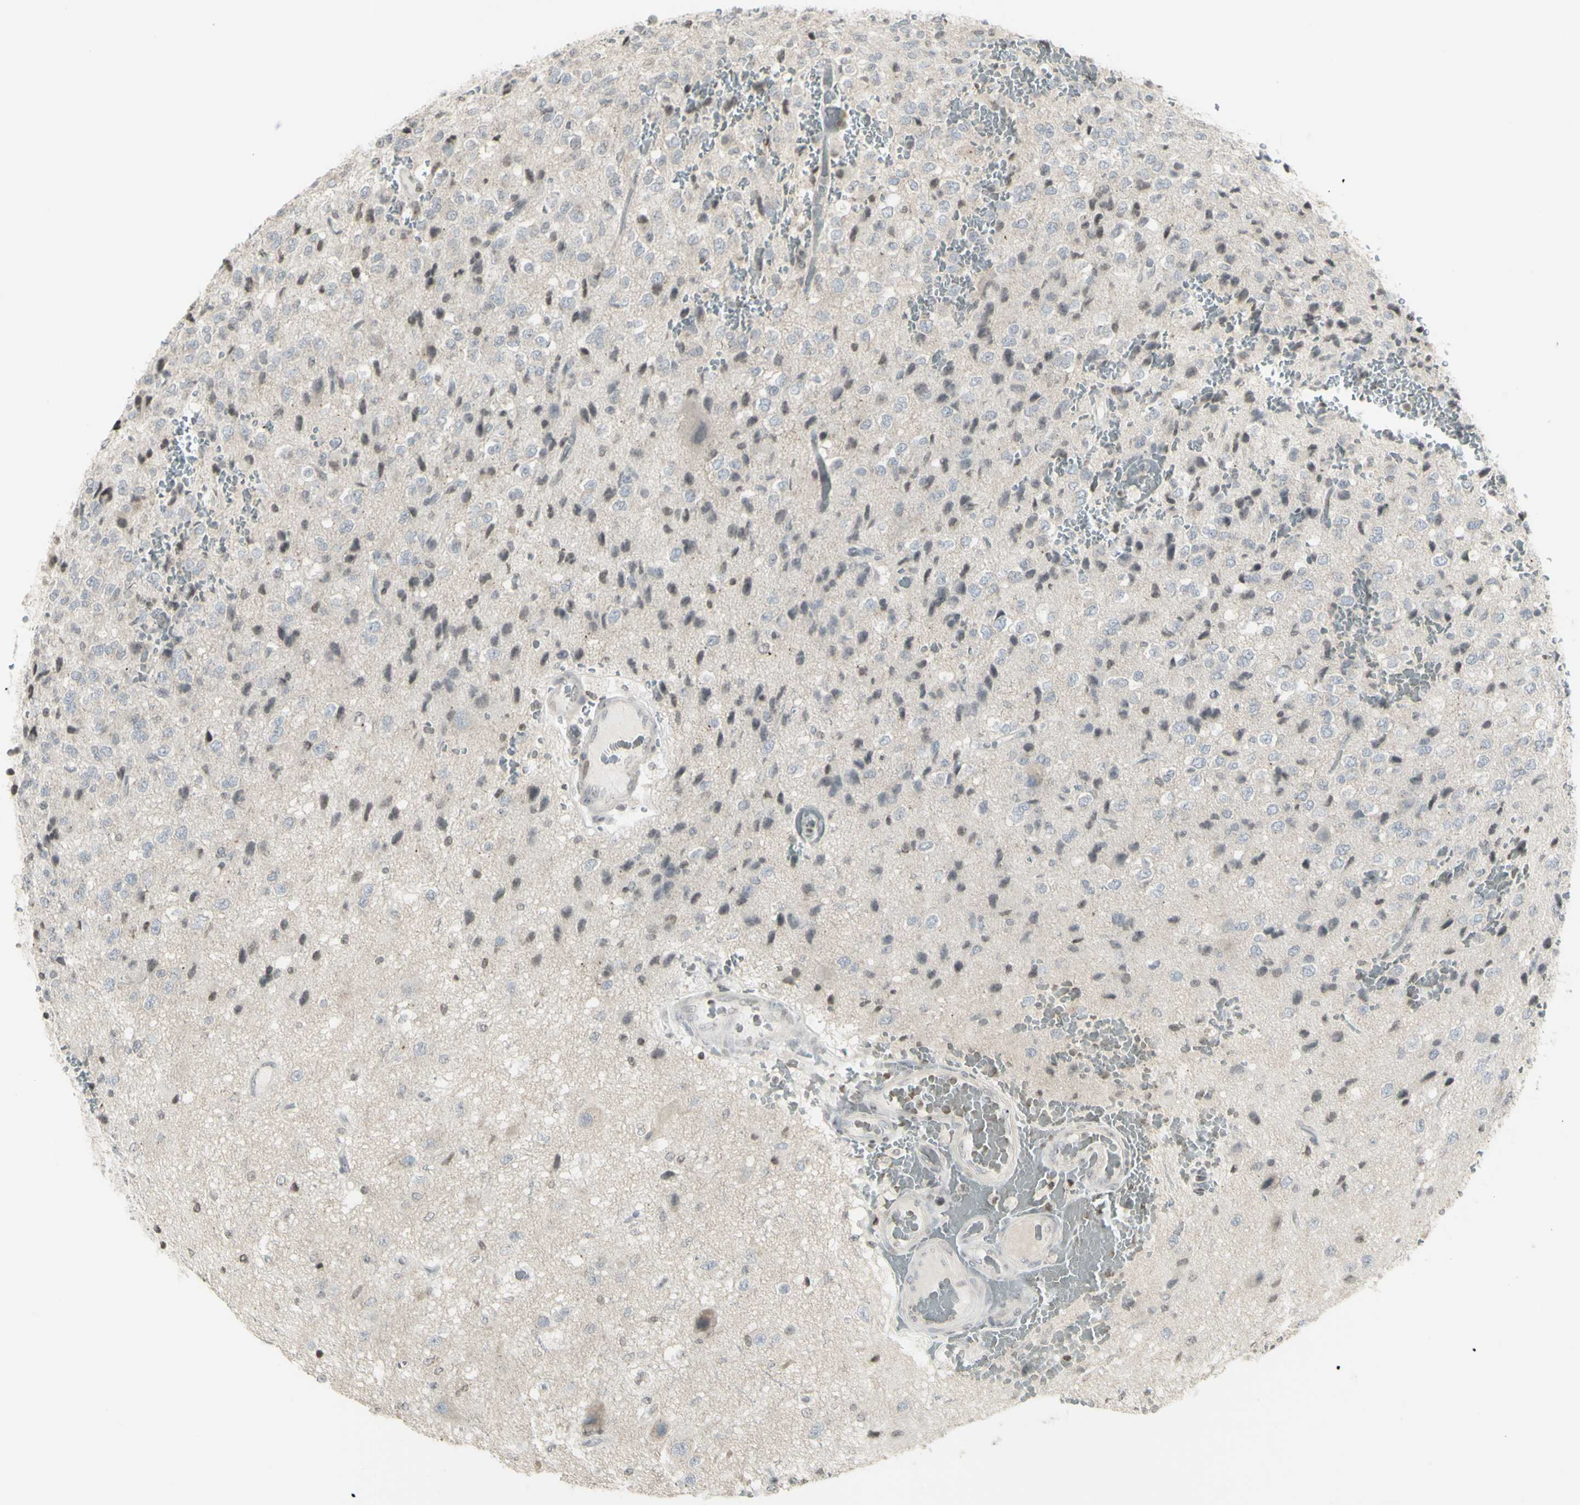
{"staining": {"intensity": "negative", "quantity": "none", "location": "none"}, "tissue": "glioma", "cell_type": "Tumor cells", "image_type": "cancer", "snomed": [{"axis": "morphology", "description": "Glioma, malignant, High grade"}, {"axis": "topography", "description": "pancreas cauda"}], "caption": "The immunohistochemistry micrograph has no significant positivity in tumor cells of high-grade glioma (malignant) tissue.", "gene": "MUC5AC", "patient": {"sex": "male", "age": 60}}